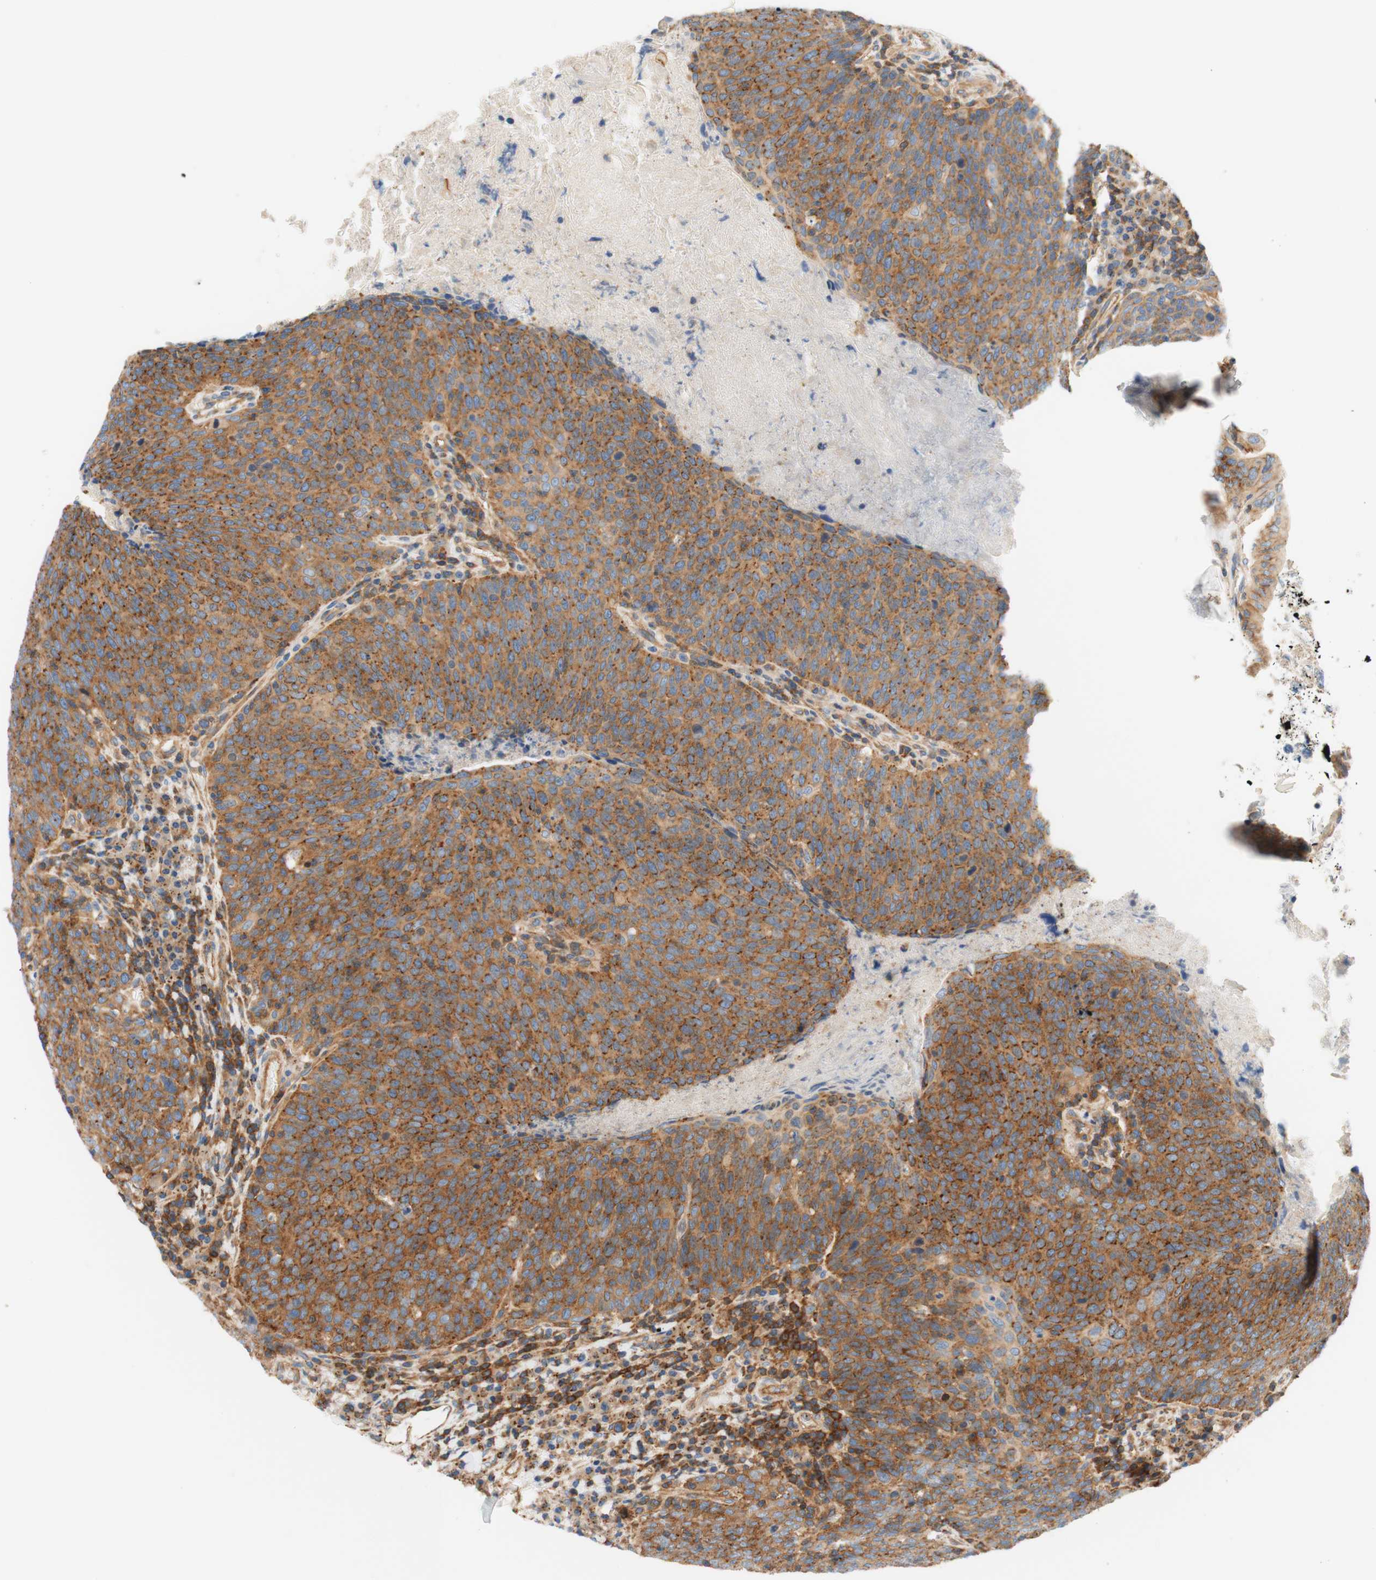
{"staining": {"intensity": "strong", "quantity": ">75%", "location": "cytoplasmic/membranous"}, "tissue": "head and neck cancer", "cell_type": "Tumor cells", "image_type": "cancer", "snomed": [{"axis": "morphology", "description": "Squamous cell carcinoma, NOS"}, {"axis": "morphology", "description": "Squamous cell carcinoma, metastatic, NOS"}, {"axis": "topography", "description": "Lymph node"}, {"axis": "topography", "description": "Head-Neck"}], "caption": "Head and neck squamous cell carcinoma stained with a brown dye demonstrates strong cytoplasmic/membranous positive positivity in approximately >75% of tumor cells.", "gene": "VPS26A", "patient": {"sex": "male", "age": 62}}